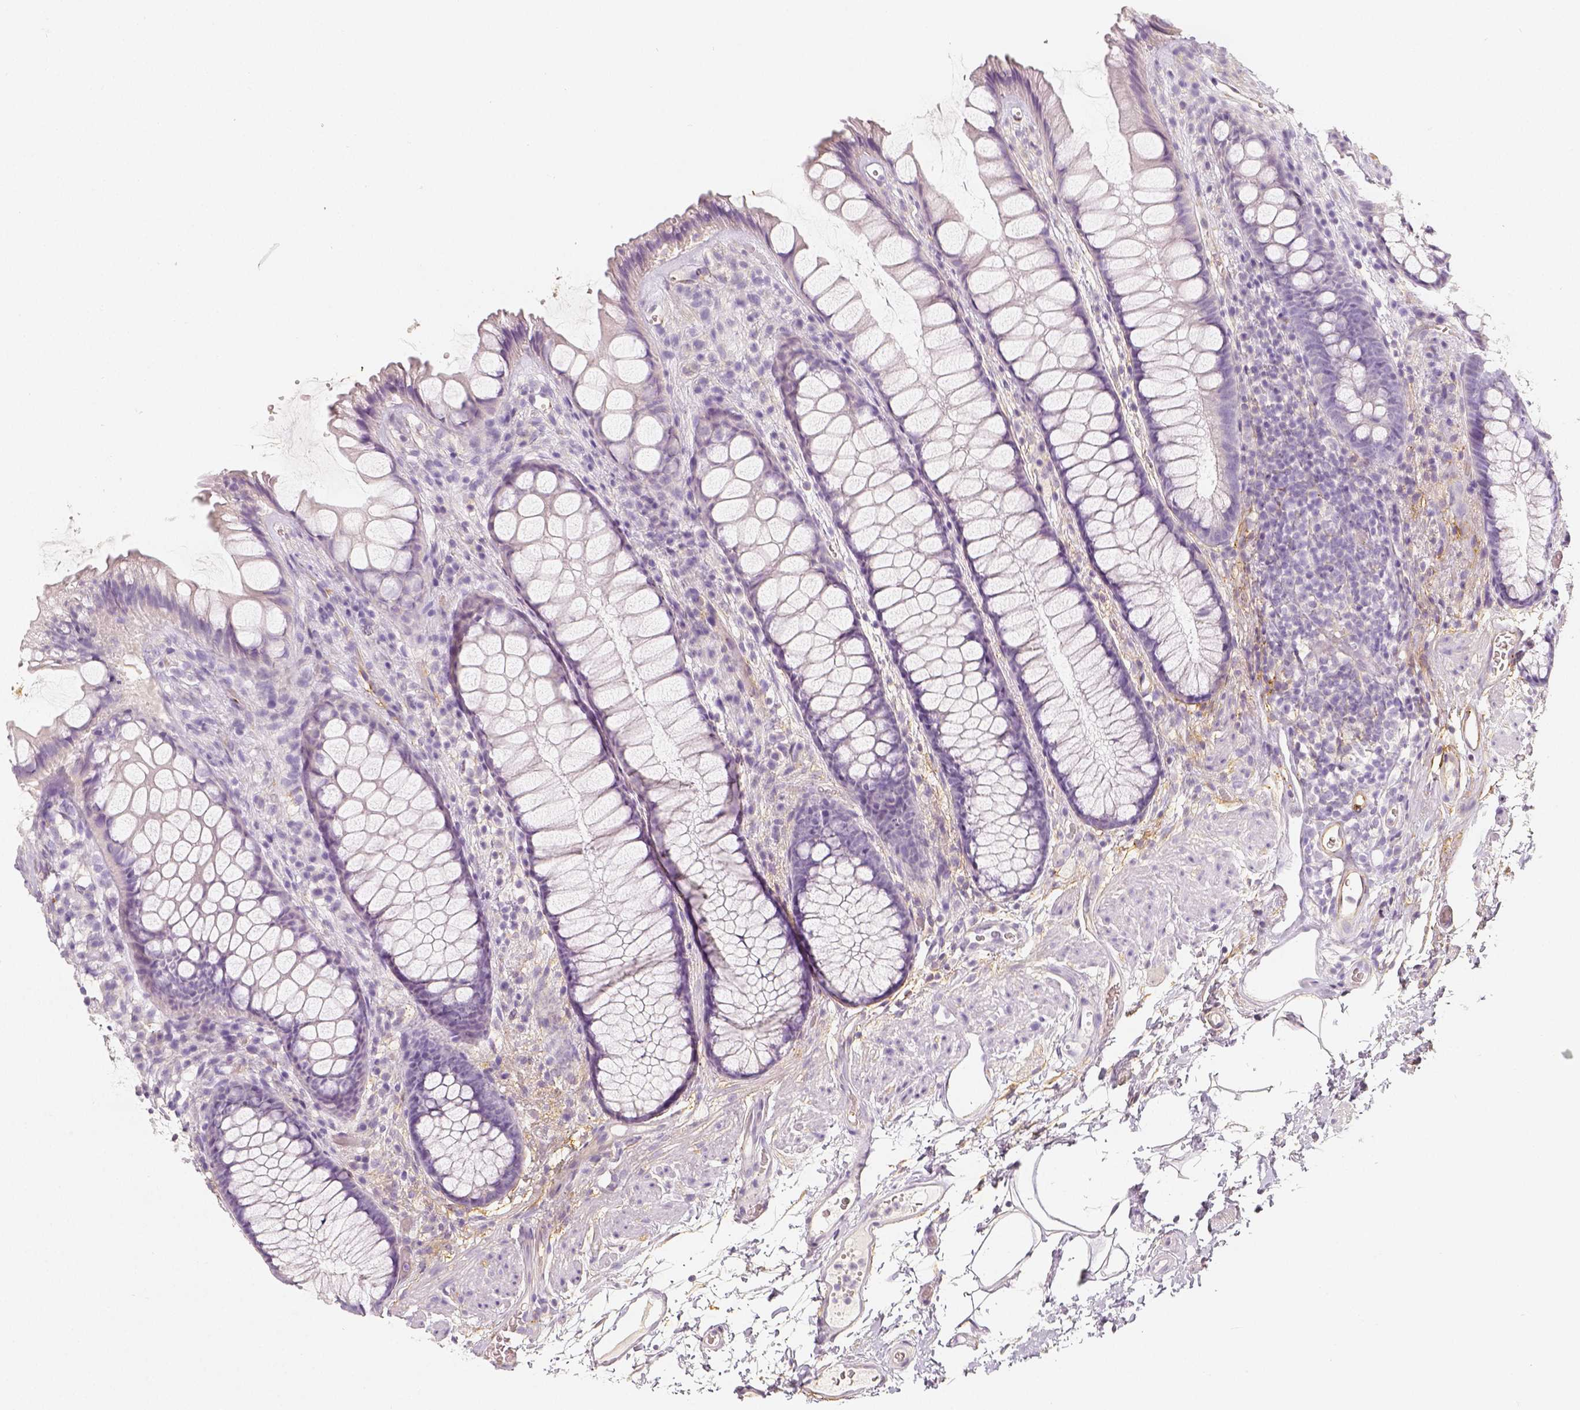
{"staining": {"intensity": "negative", "quantity": "none", "location": "none"}, "tissue": "rectum", "cell_type": "Glandular cells", "image_type": "normal", "snomed": [{"axis": "morphology", "description": "Normal tissue, NOS"}, {"axis": "topography", "description": "Rectum"}], "caption": "A high-resolution image shows immunohistochemistry (IHC) staining of benign rectum, which reveals no significant staining in glandular cells.", "gene": "THY1", "patient": {"sex": "female", "age": 62}}